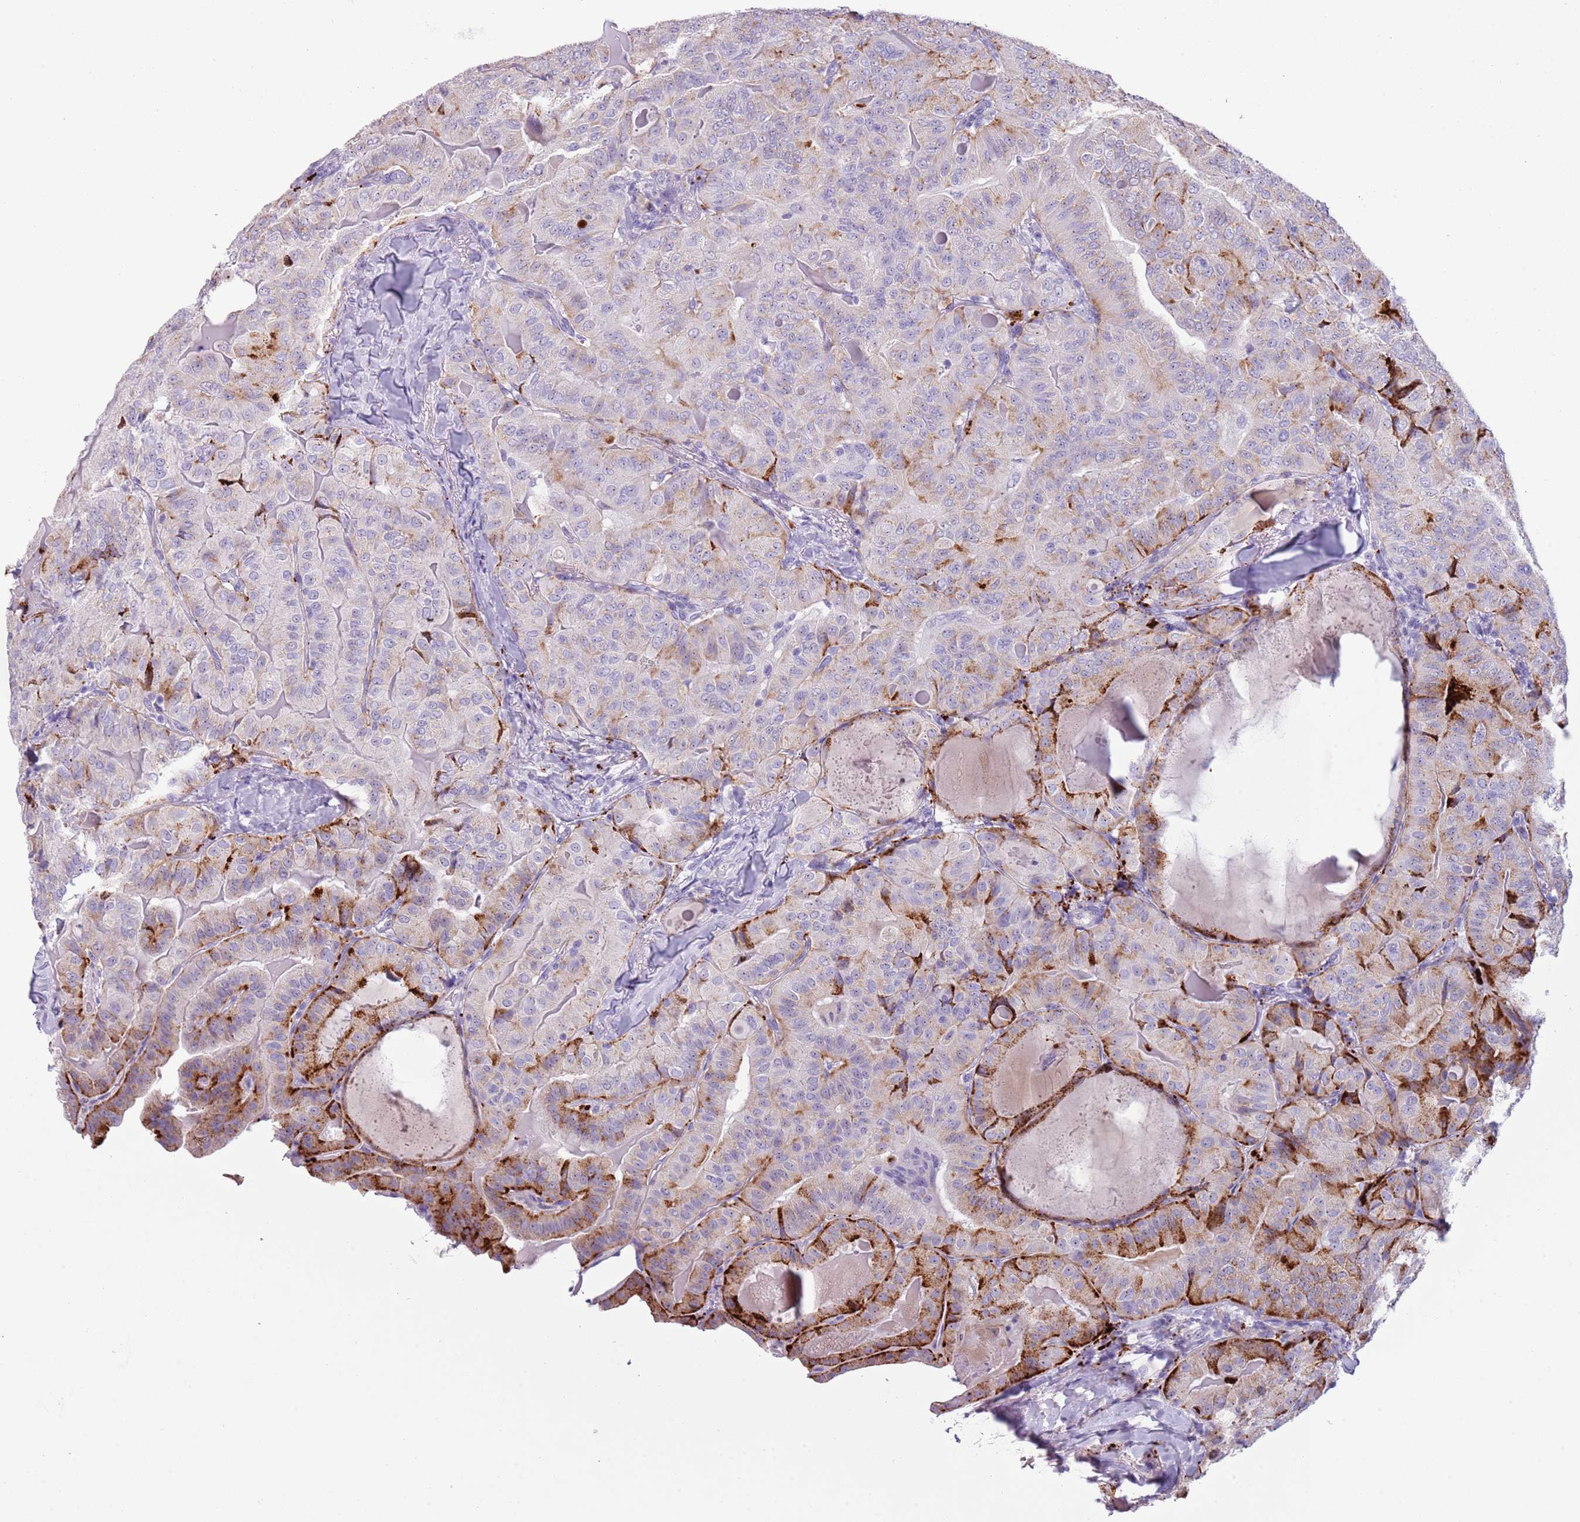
{"staining": {"intensity": "strong", "quantity": "<25%", "location": "cytoplasmic/membranous"}, "tissue": "thyroid cancer", "cell_type": "Tumor cells", "image_type": "cancer", "snomed": [{"axis": "morphology", "description": "Papillary adenocarcinoma, NOS"}, {"axis": "topography", "description": "Thyroid gland"}], "caption": "Brown immunohistochemical staining in human thyroid papillary adenocarcinoma displays strong cytoplasmic/membranous positivity in about <25% of tumor cells.", "gene": "NBPF6", "patient": {"sex": "female", "age": 68}}